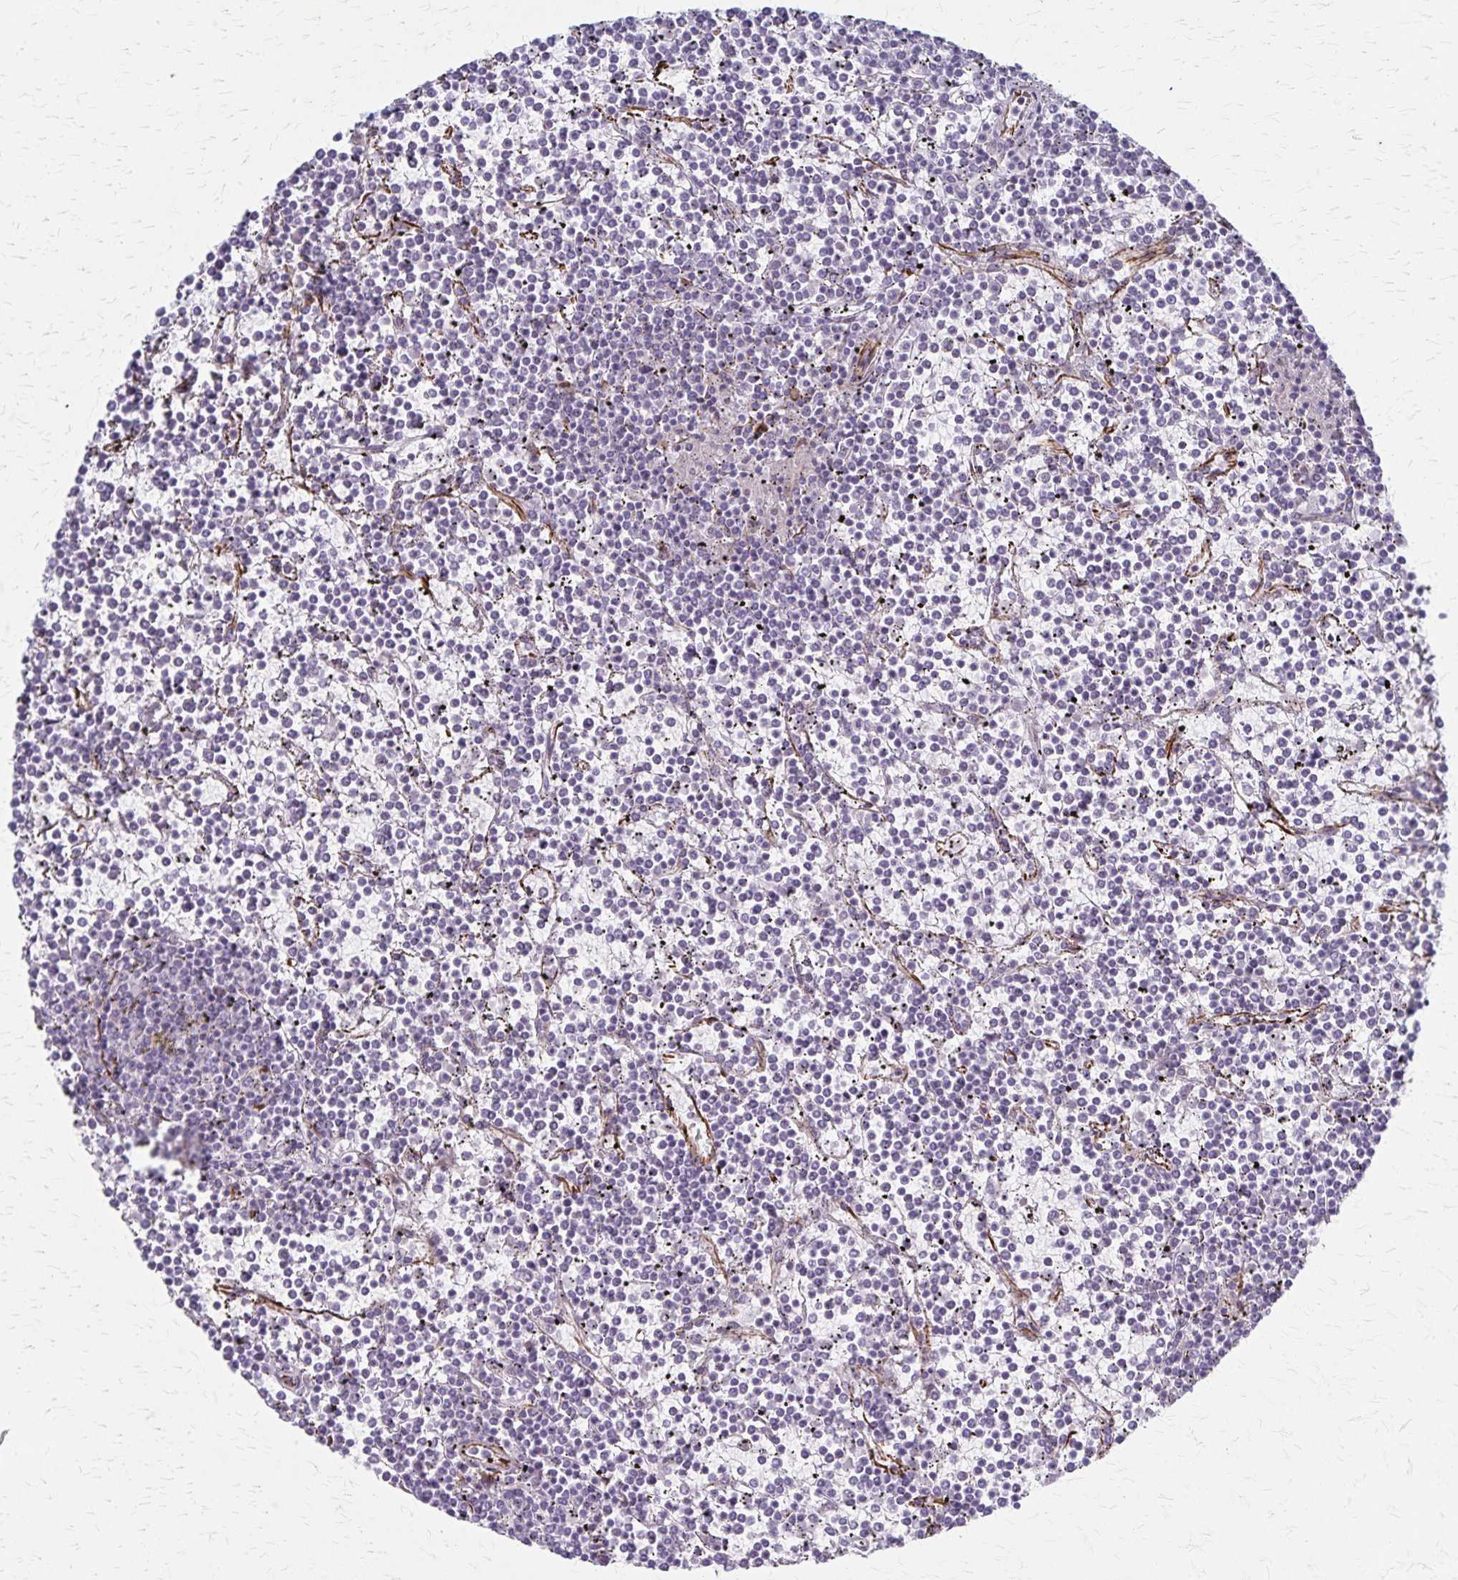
{"staining": {"intensity": "negative", "quantity": "none", "location": "none"}, "tissue": "lymphoma", "cell_type": "Tumor cells", "image_type": "cancer", "snomed": [{"axis": "morphology", "description": "Malignant lymphoma, non-Hodgkin's type, Low grade"}, {"axis": "topography", "description": "Spleen"}], "caption": "This is an immunohistochemistry (IHC) image of lymphoma. There is no expression in tumor cells.", "gene": "DLK2", "patient": {"sex": "female", "age": 19}}